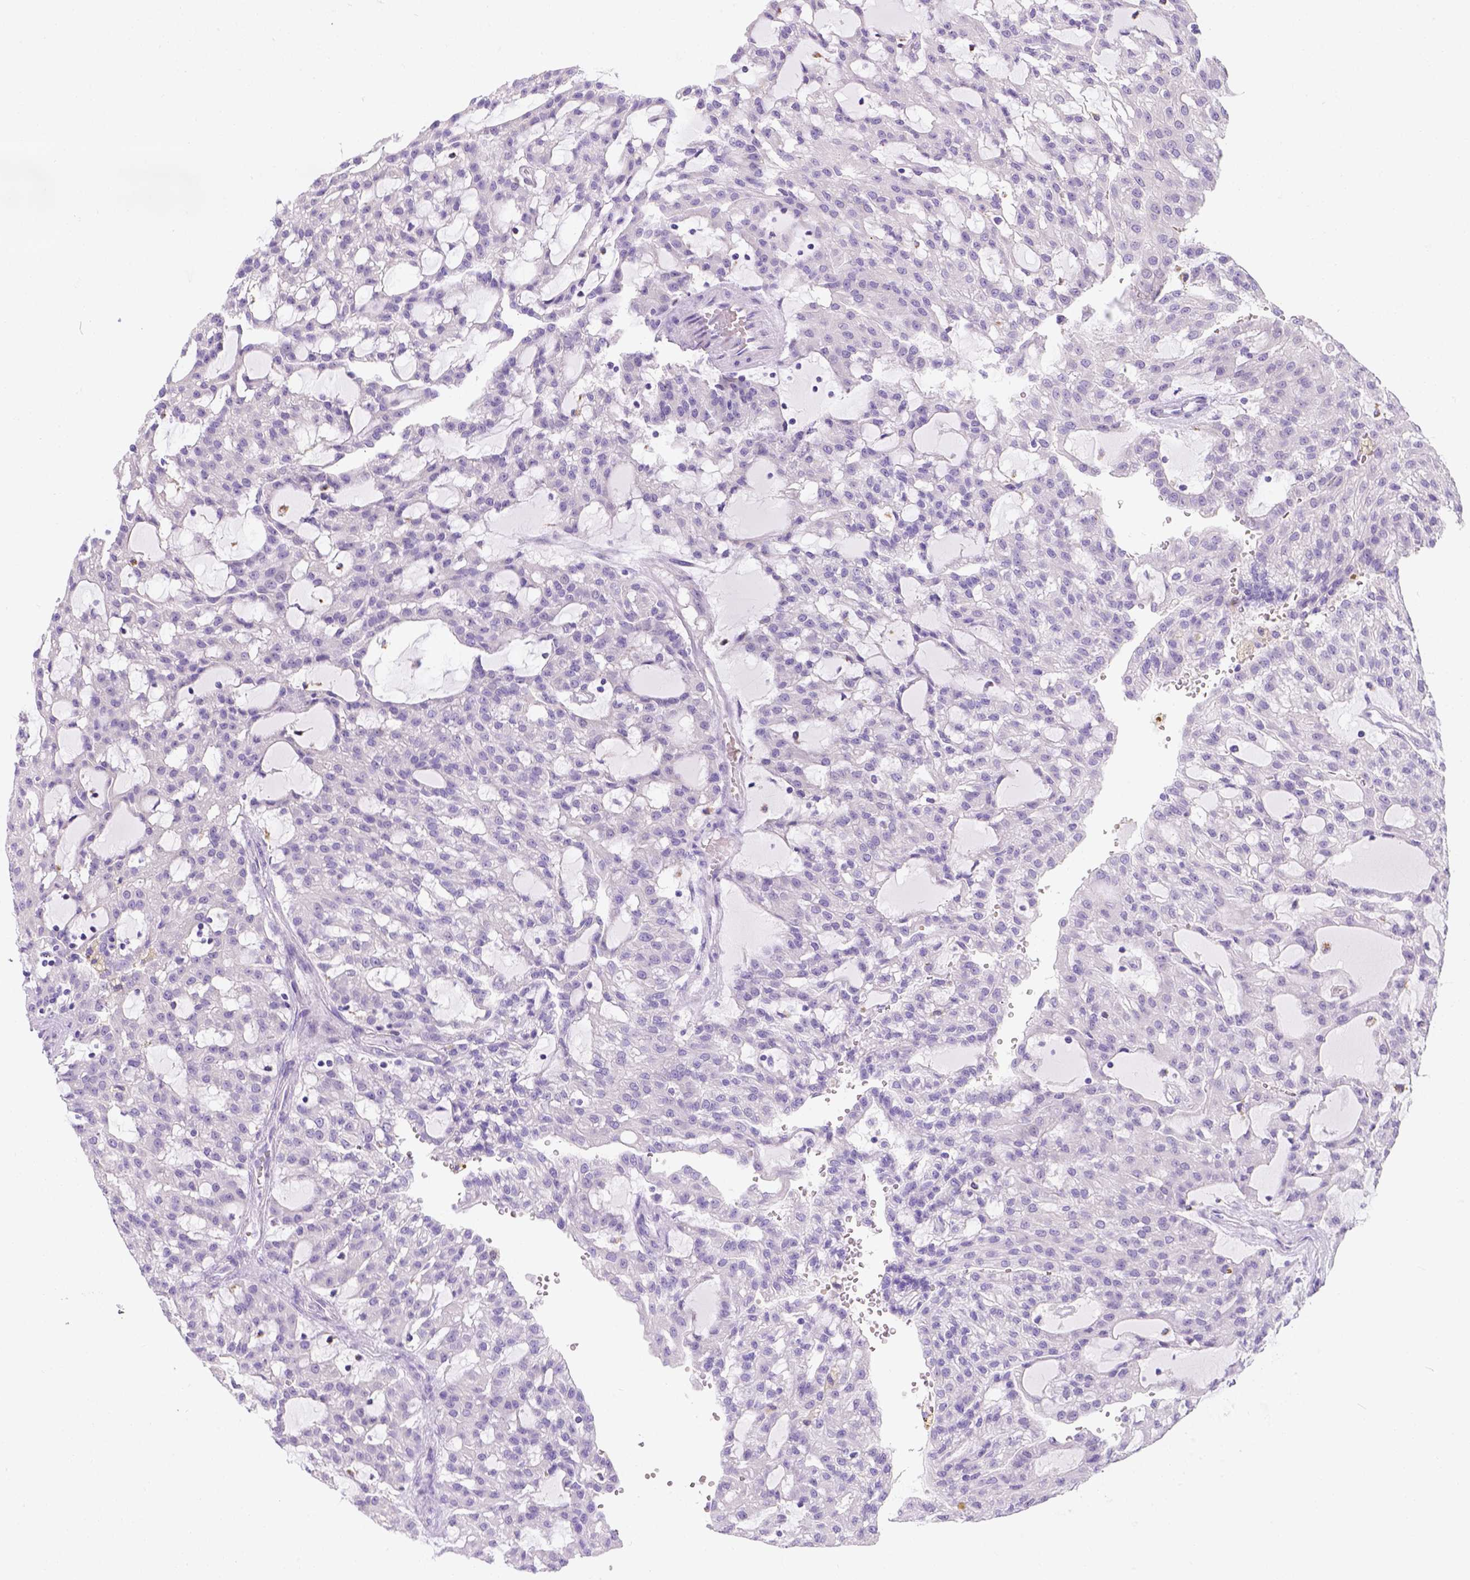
{"staining": {"intensity": "negative", "quantity": "none", "location": "none"}, "tissue": "renal cancer", "cell_type": "Tumor cells", "image_type": "cancer", "snomed": [{"axis": "morphology", "description": "Adenocarcinoma, NOS"}, {"axis": "topography", "description": "Kidney"}], "caption": "The micrograph displays no significant expression in tumor cells of adenocarcinoma (renal).", "gene": "PHF7", "patient": {"sex": "male", "age": 63}}